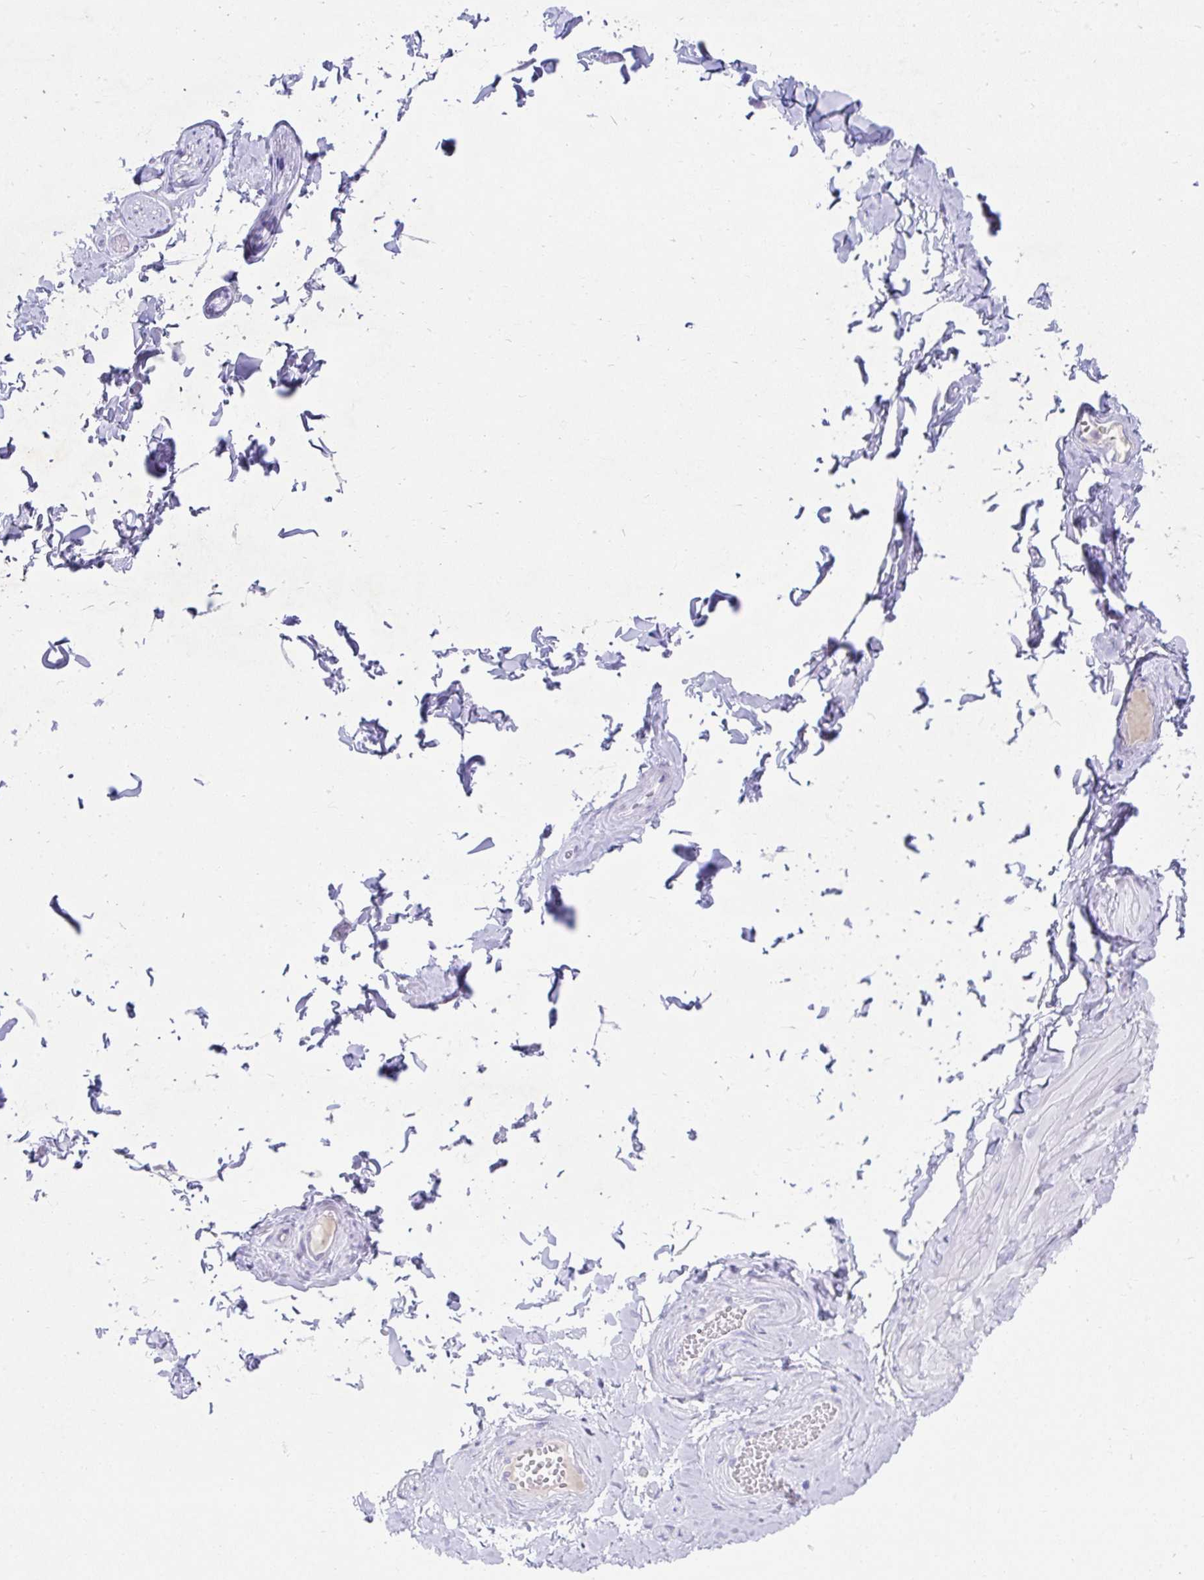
{"staining": {"intensity": "negative", "quantity": "none", "location": "none"}, "tissue": "adipose tissue", "cell_type": "Adipocytes", "image_type": "normal", "snomed": [{"axis": "morphology", "description": "Normal tissue, NOS"}, {"axis": "topography", "description": "Soft tissue"}, {"axis": "topography", "description": "Adipose tissue"}, {"axis": "topography", "description": "Vascular tissue"}, {"axis": "topography", "description": "Peripheral nerve tissue"}], "caption": "Immunohistochemical staining of normal human adipose tissue exhibits no significant expression in adipocytes. (DAB immunohistochemistry with hematoxylin counter stain).", "gene": "TNNT1", "patient": {"sex": "male", "age": 29}}